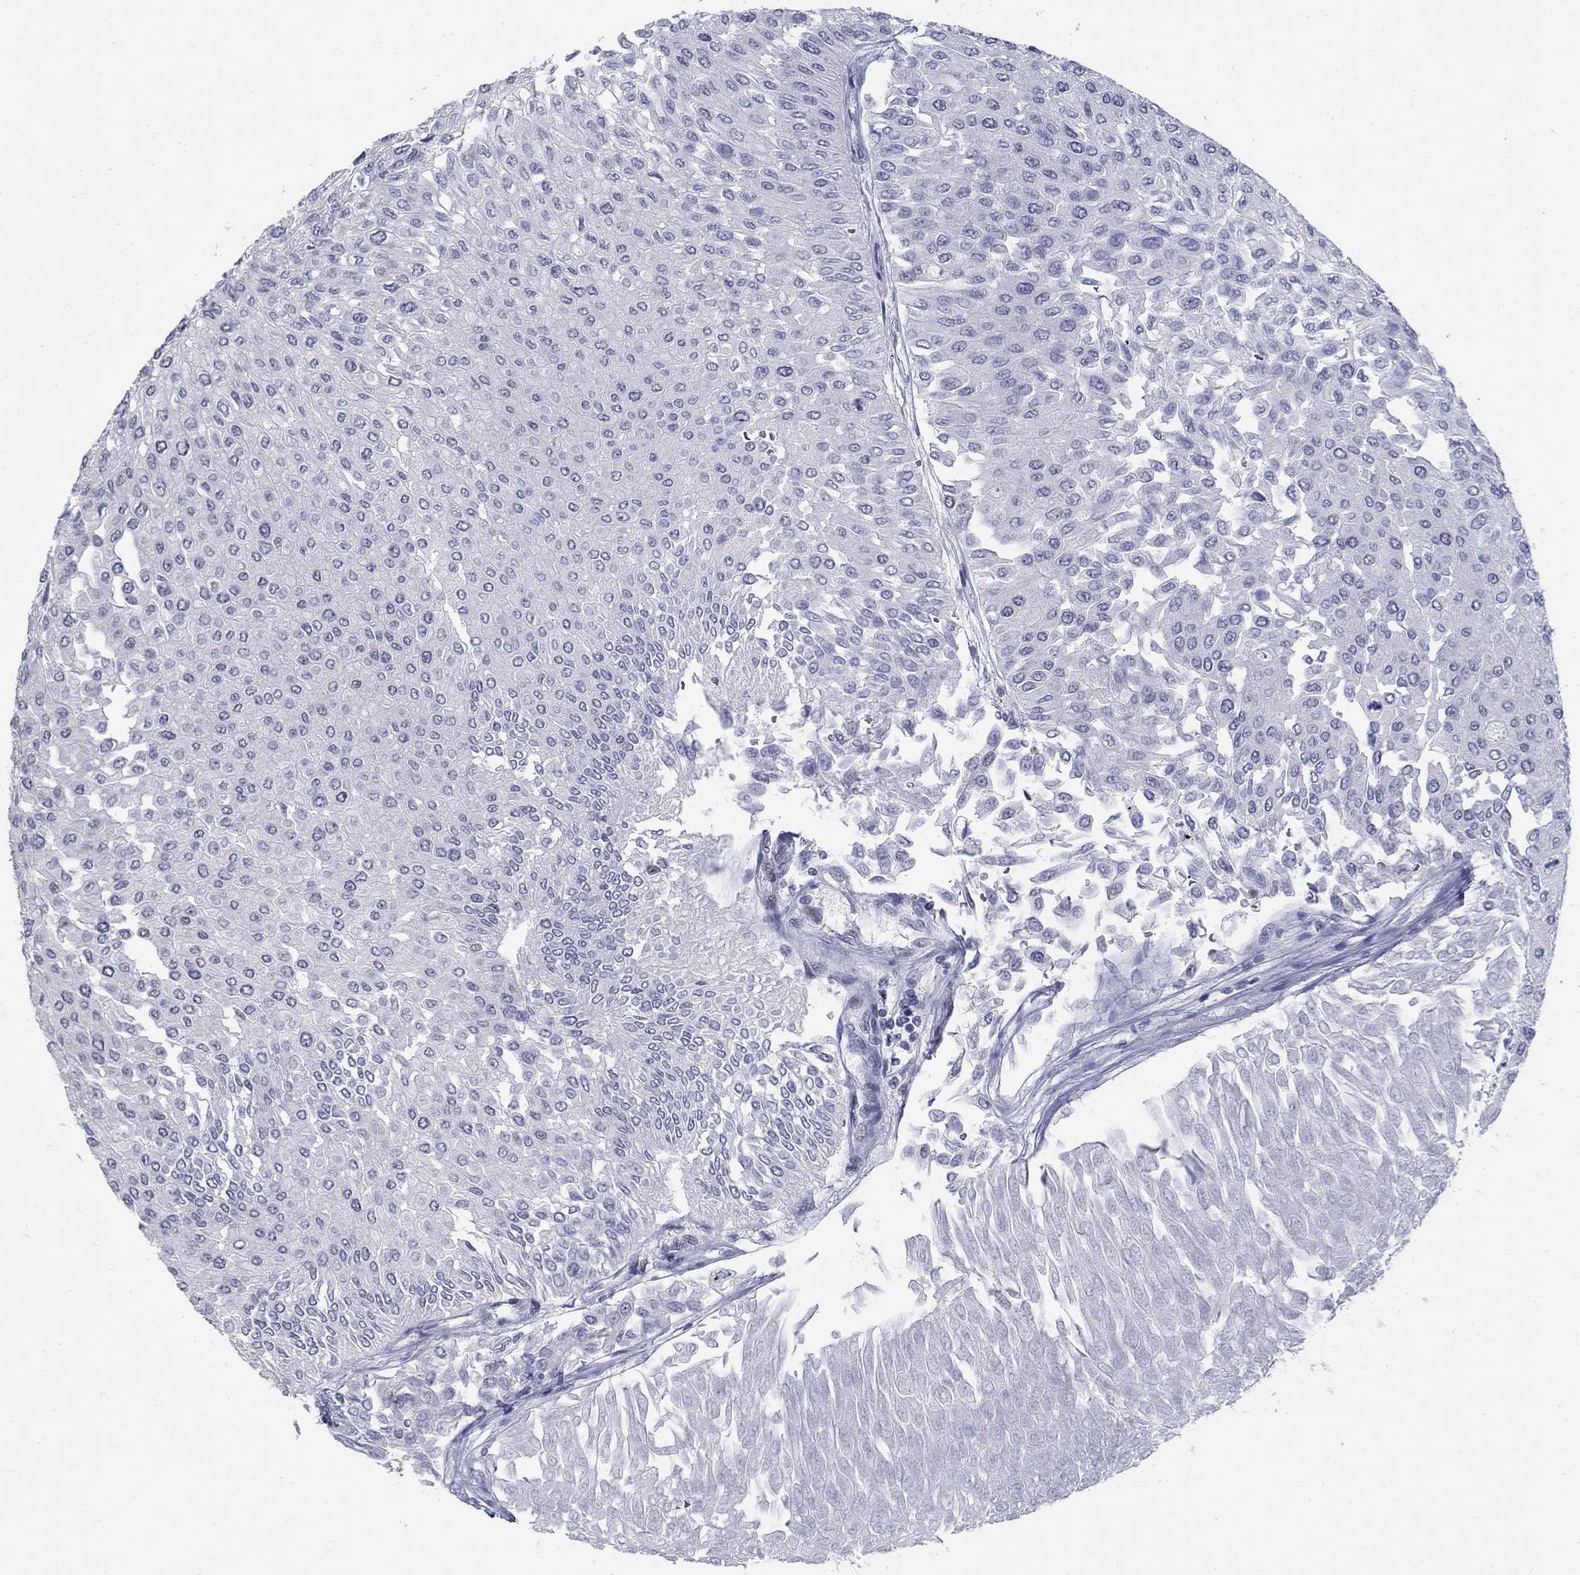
{"staining": {"intensity": "negative", "quantity": "none", "location": "none"}, "tissue": "urothelial cancer", "cell_type": "Tumor cells", "image_type": "cancer", "snomed": [{"axis": "morphology", "description": "Urothelial carcinoma, Low grade"}, {"axis": "topography", "description": "Urinary bladder"}], "caption": "DAB immunohistochemical staining of human urothelial cancer shows no significant staining in tumor cells. (DAB immunohistochemistry, high magnification).", "gene": "BHLHE22", "patient": {"sex": "male", "age": 67}}